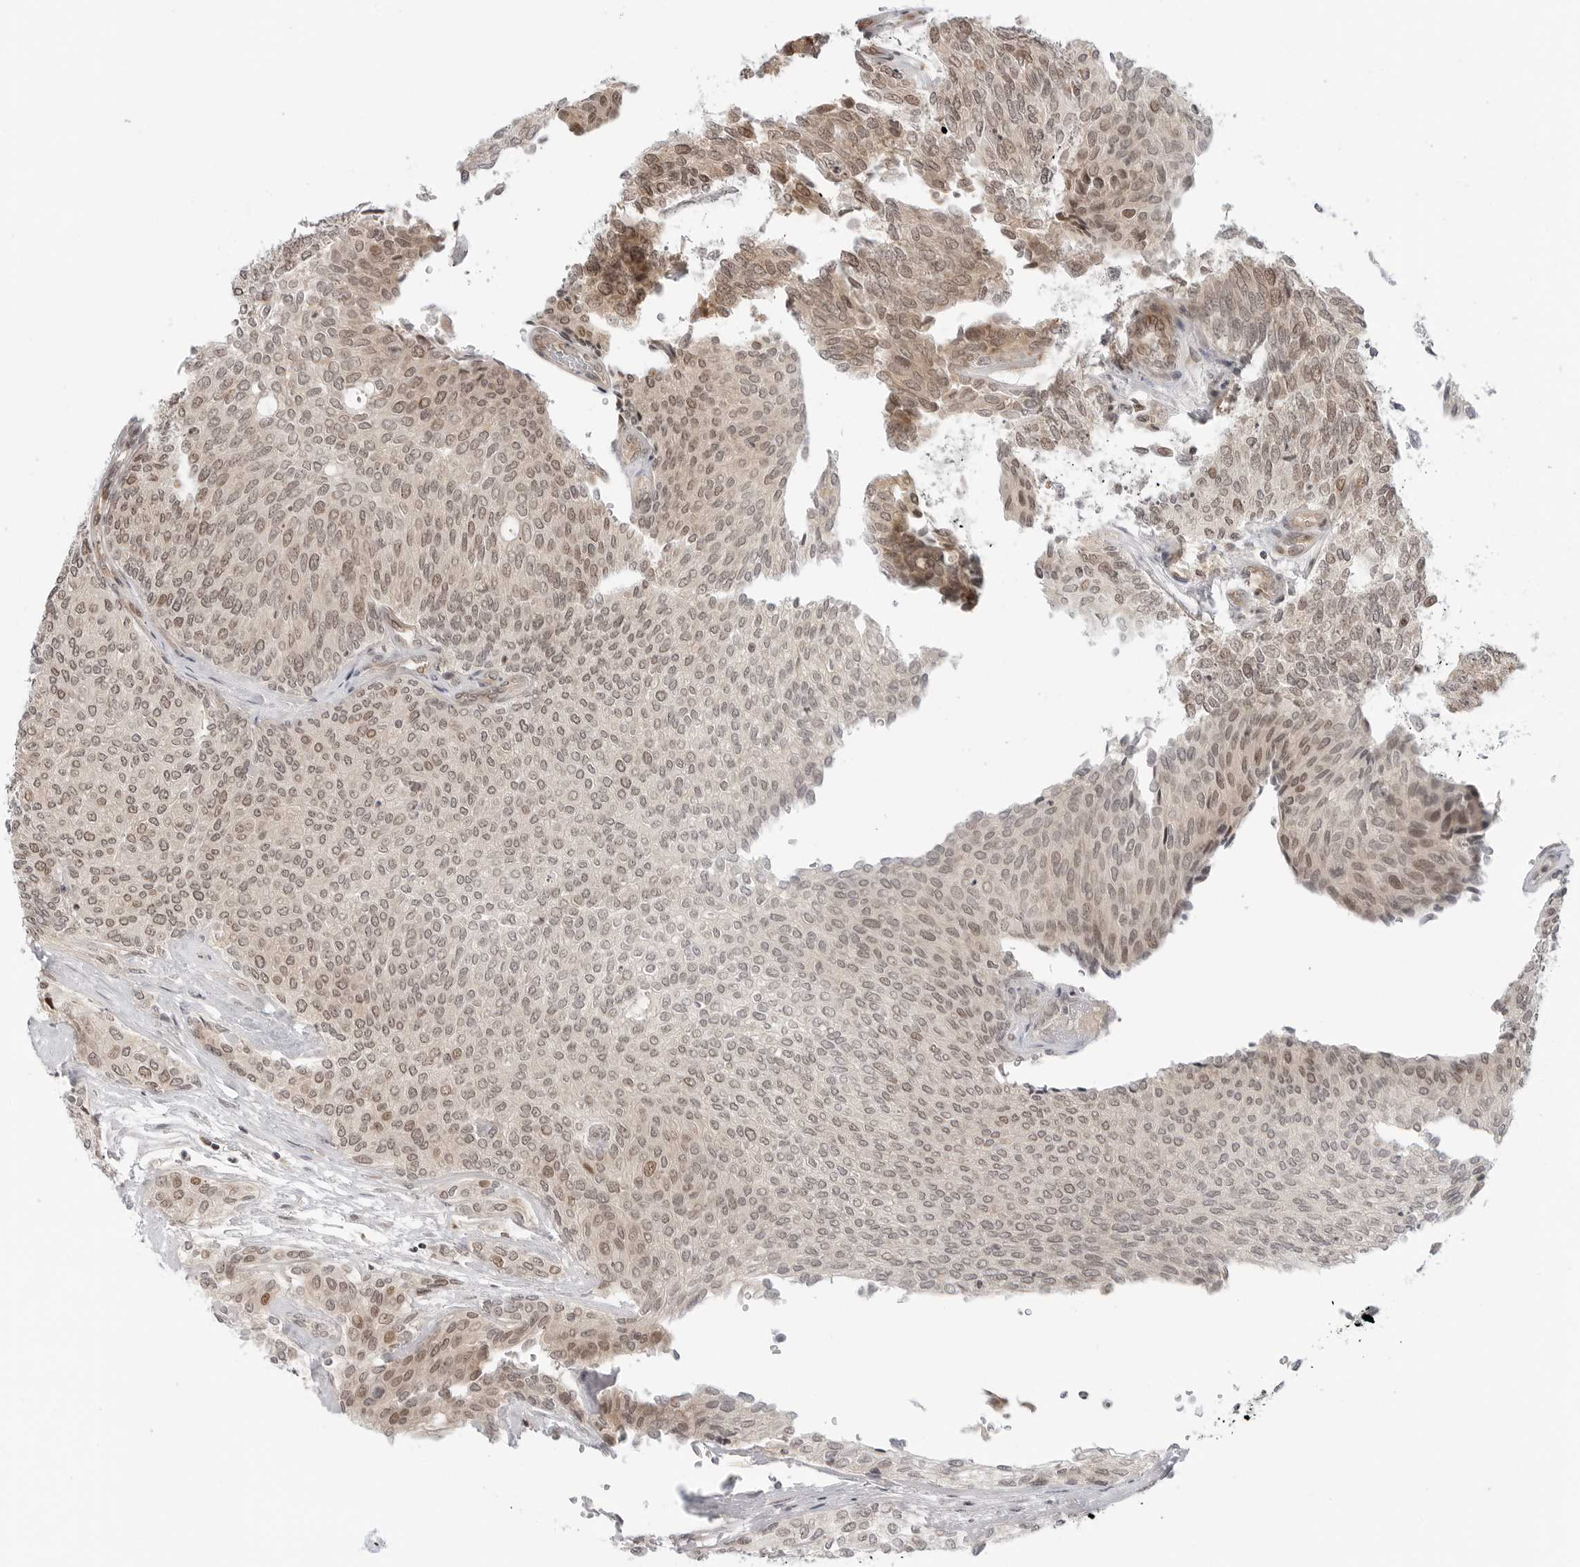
{"staining": {"intensity": "weak", "quantity": ">75%", "location": "nuclear"}, "tissue": "urothelial cancer", "cell_type": "Tumor cells", "image_type": "cancer", "snomed": [{"axis": "morphology", "description": "Urothelial carcinoma, Low grade"}, {"axis": "topography", "description": "Urinary bladder"}], "caption": "IHC of human low-grade urothelial carcinoma shows low levels of weak nuclear positivity in approximately >75% of tumor cells.", "gene": "TIPRL", "patient": {"sex": "female", "age": 79}}